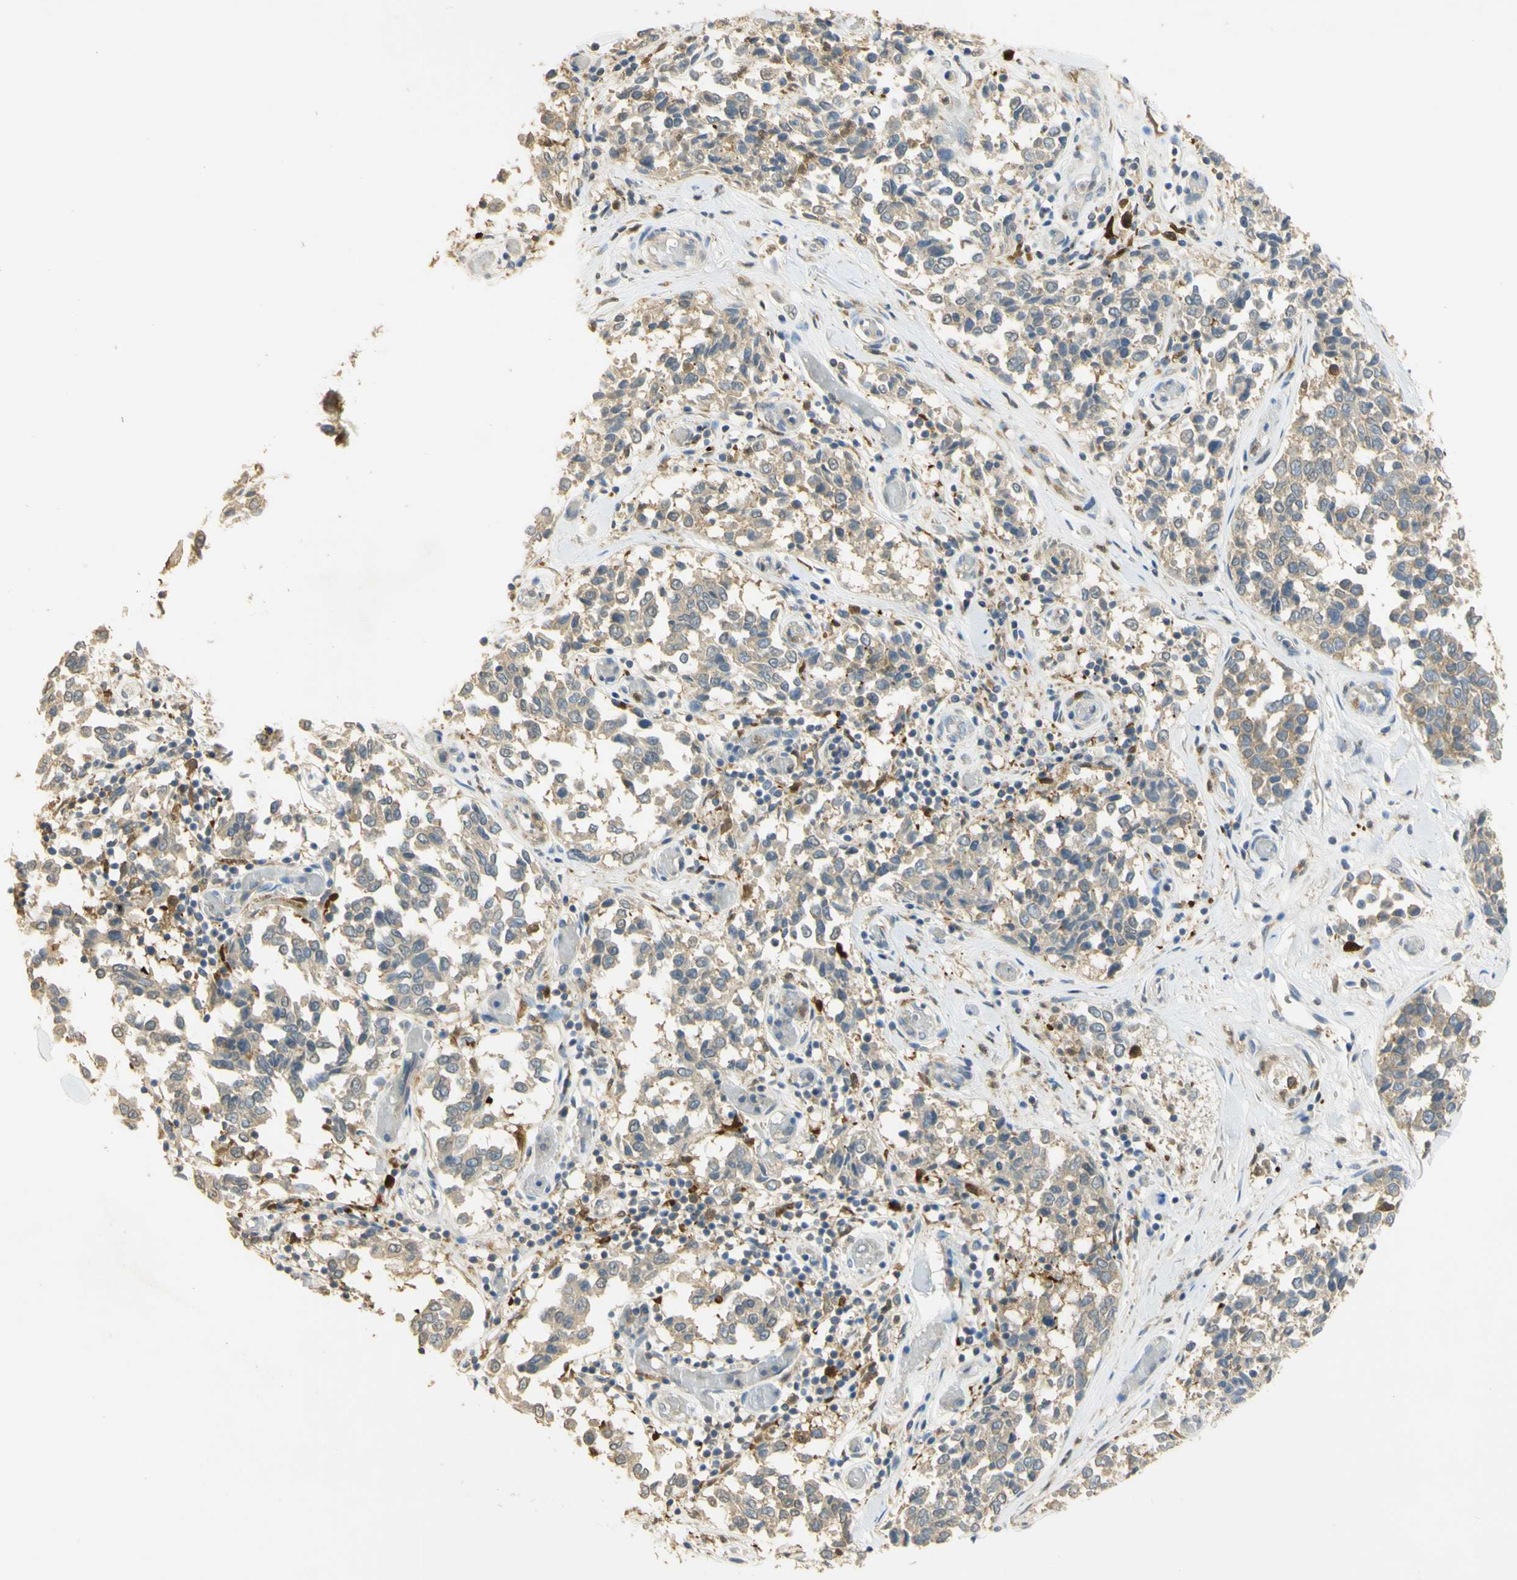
{"staining": {"intensity": "weak", "quantity": ">75%", "location": "cytoplasmic/membranous"}, "tissue": "melanoma", "cell_type": "Tumor cells", "image_type": "cancer", "snomed": [{"axis": "morphology", "description": "Malignant melanoma, NOS"}, {"axis": "topography", "description": "Skin"}], "caption": "The image displays immunohistochemical staining of melanoma. There is weak cytoplasmic/membranous staining is identified in approximately >75% of tumor cells.", "gene": "PAK1", "patient": {"sex": "female", "age": 64}}